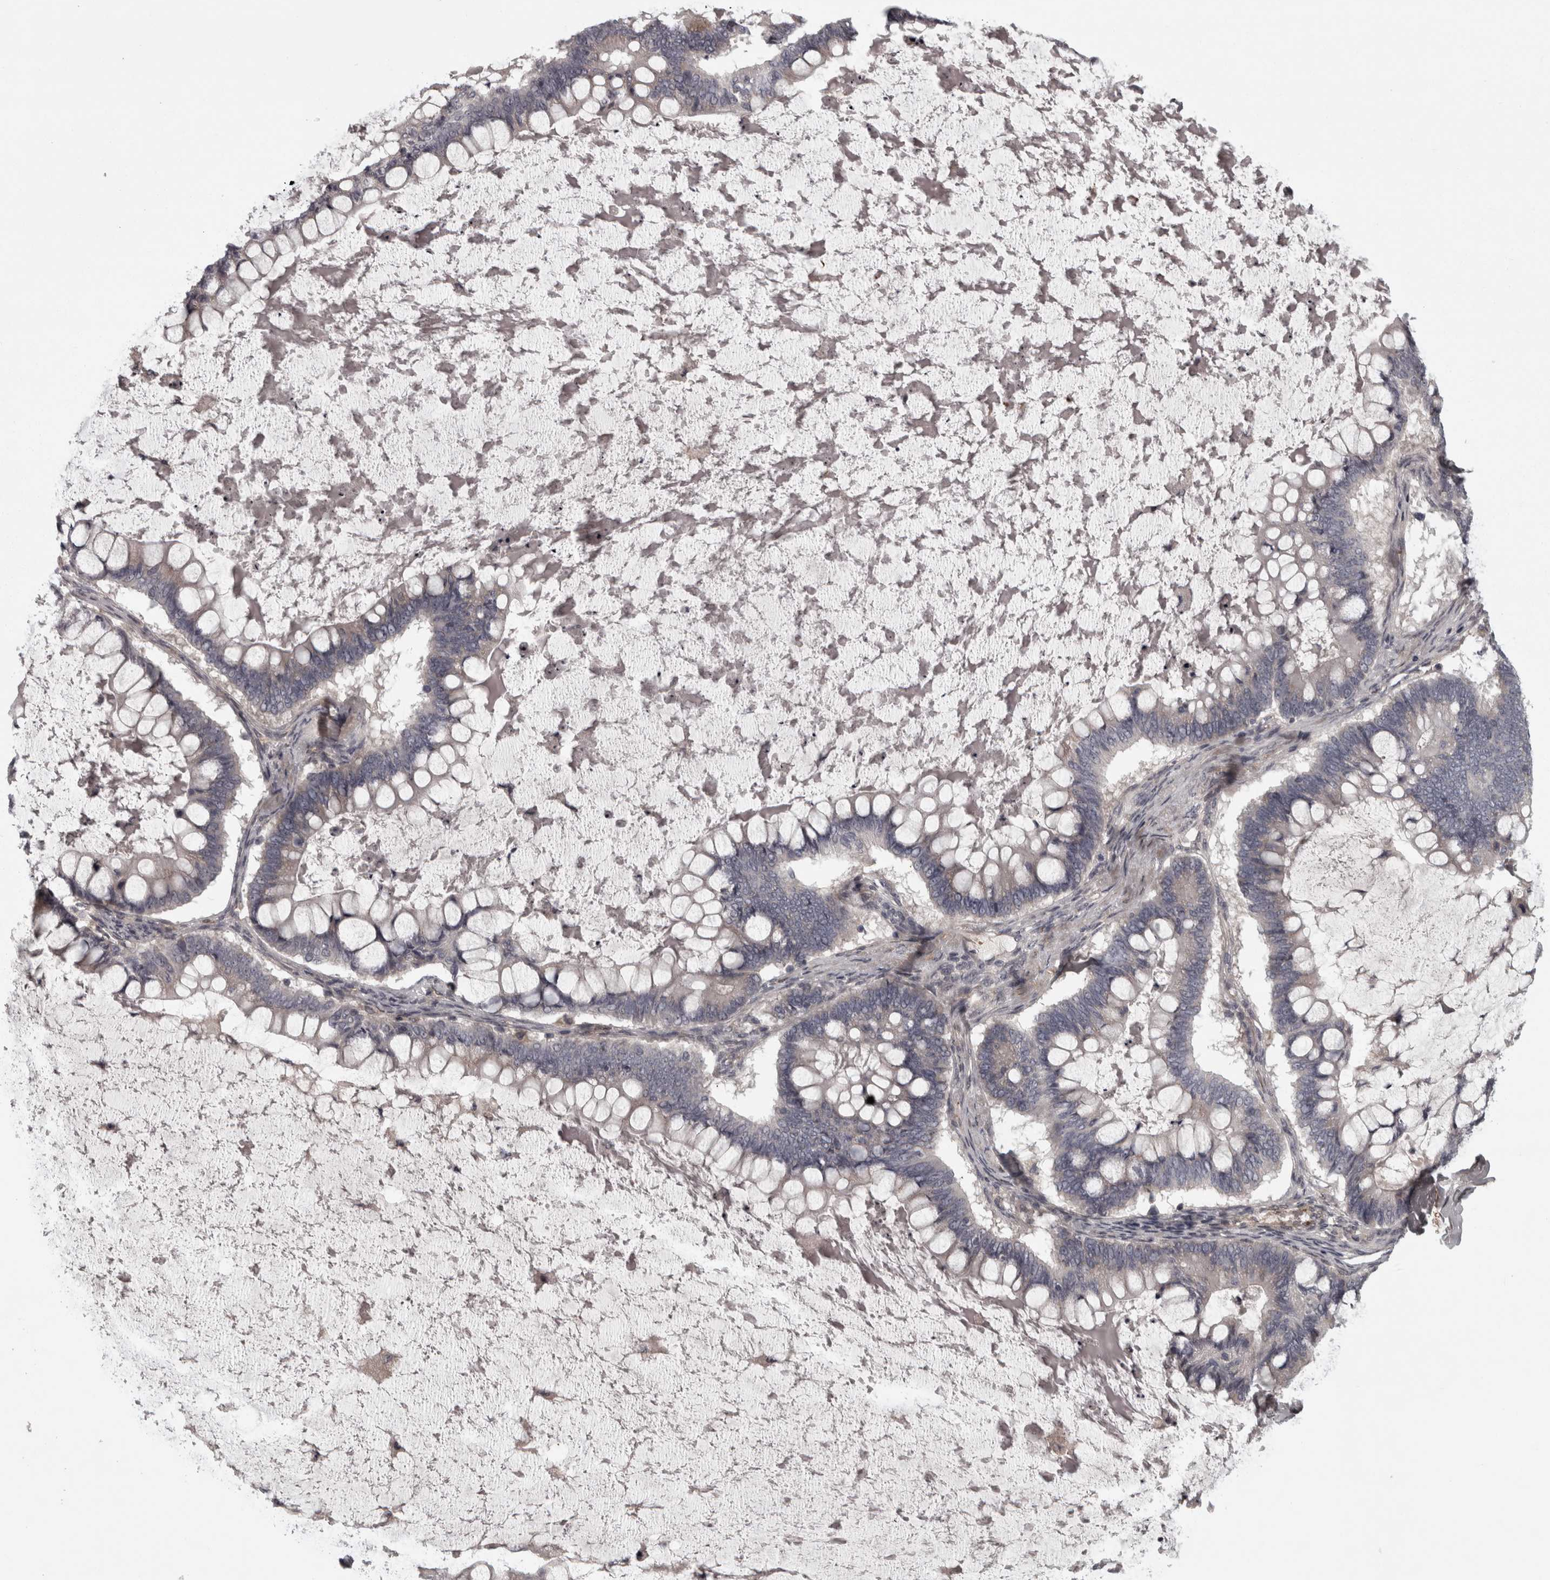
{"staining": {"intensity": "negative", "quantity": "none", "location": "none"}, "tissue": "ovarian cancer", "cell_type": "Tumor cells", "image_type": "cancer", "snomed": [{"axis": "morphology", "description": "Cystadenocarcinoma, mucinous, NOS"}, {"axis": "topography", "description": "Ovary"}], "caption": "The immunohistochemistry histopathology image has no significant staining in tumor cells of ovarian cancer tissue.", "gene": "RSU1", "patient": {"sex": "female", "age": 61}}